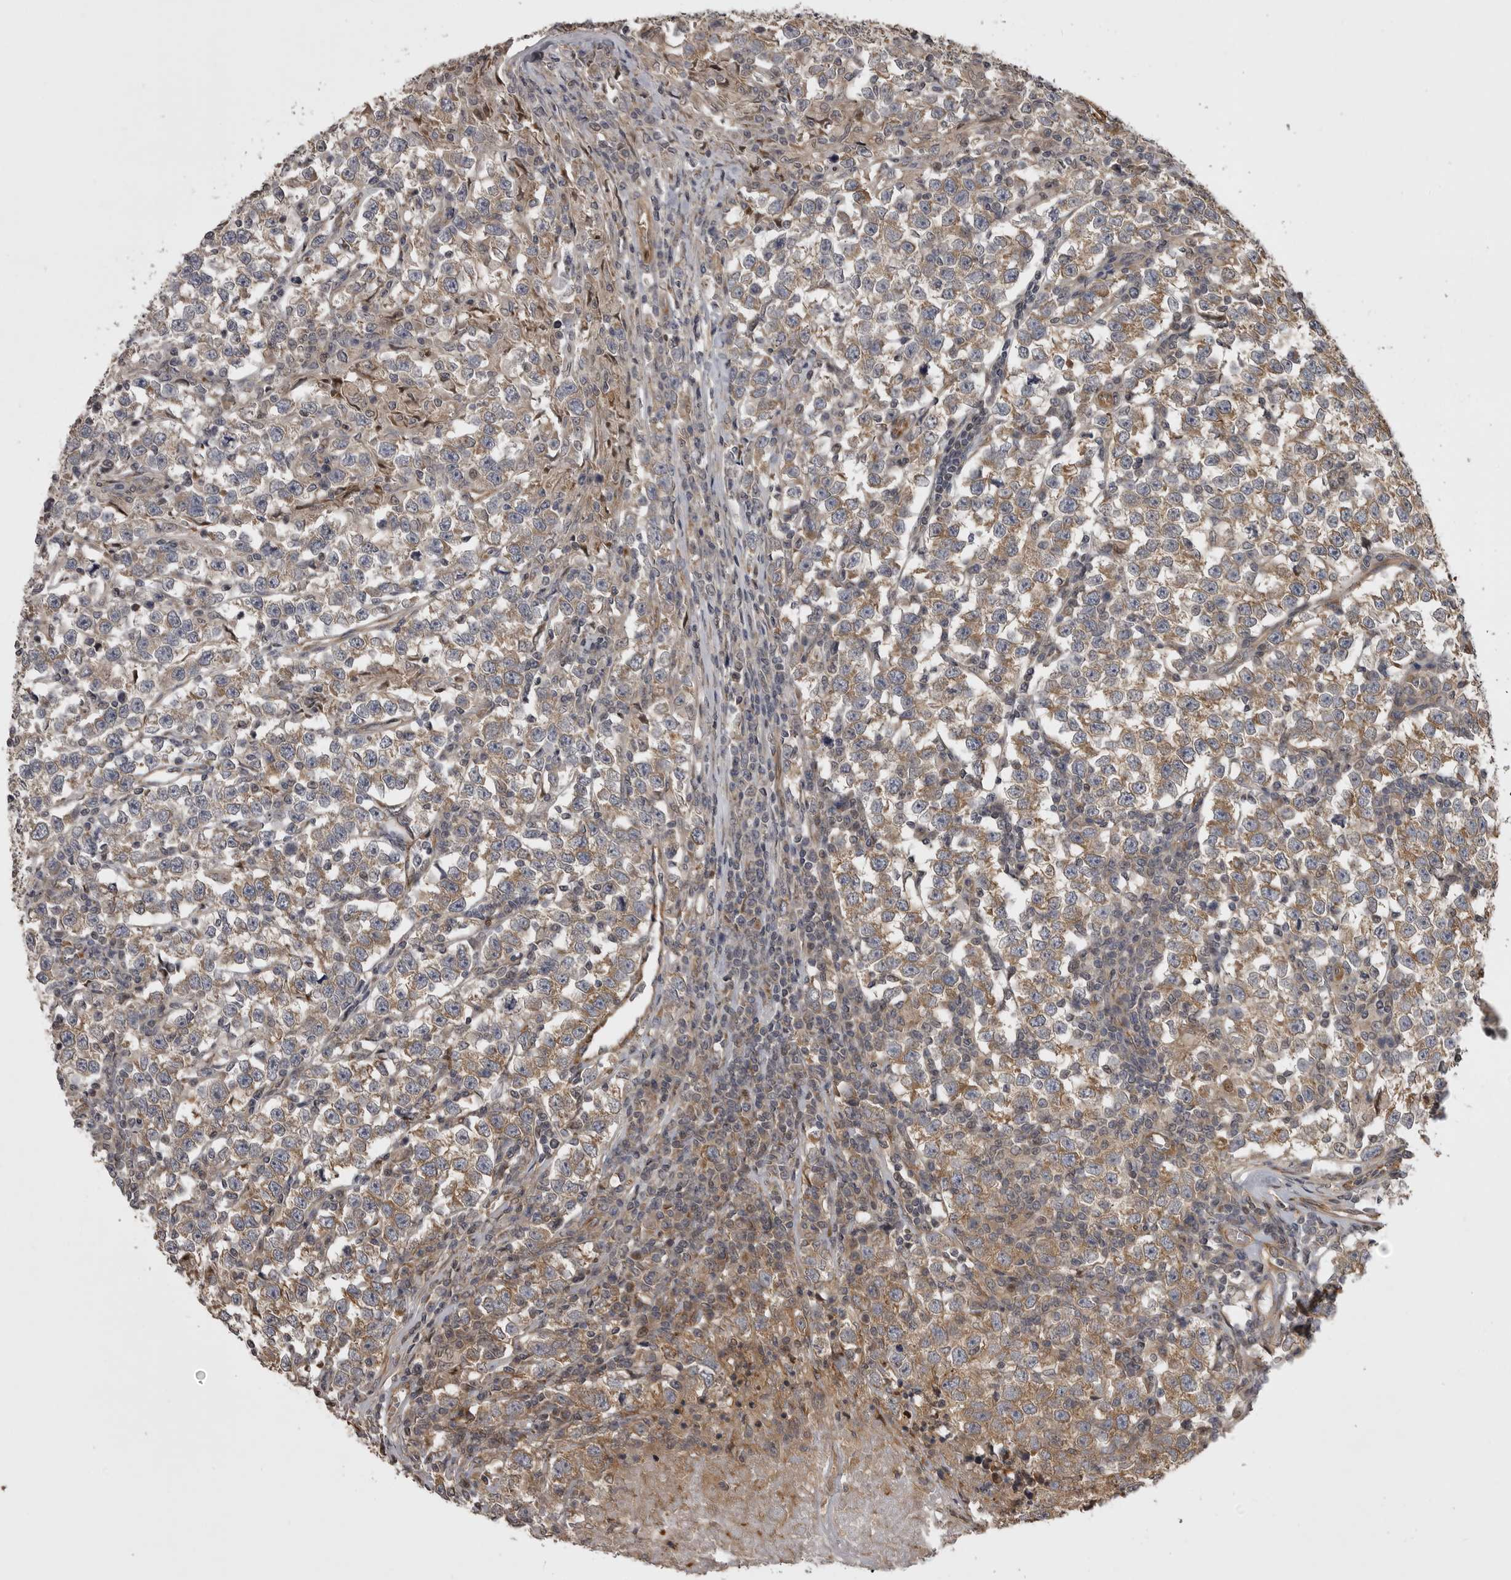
{"staining": {"intensity": "moderate", "quantity": "25%-75%", "location": "cytoplasmic/membranous"}, "tissue": "testis cancer", "cell_type": "Tumor cells", "image_type": "cancer", "snomed": [{"axis": "morphology", "description": "Normal tissue, NOS"}, {"axis": "morphology", "description": "Seminoma, NOS"}, {"axis": "topography", "description": "Testis"}], "caption": "Testis cancer (seminoma) stained for a protein exhibits moderate cytoplasmic/membranous positivity in tumor cells.", "gene": "ZNRF1", "patient": {"sex": "male", "age": 43}}